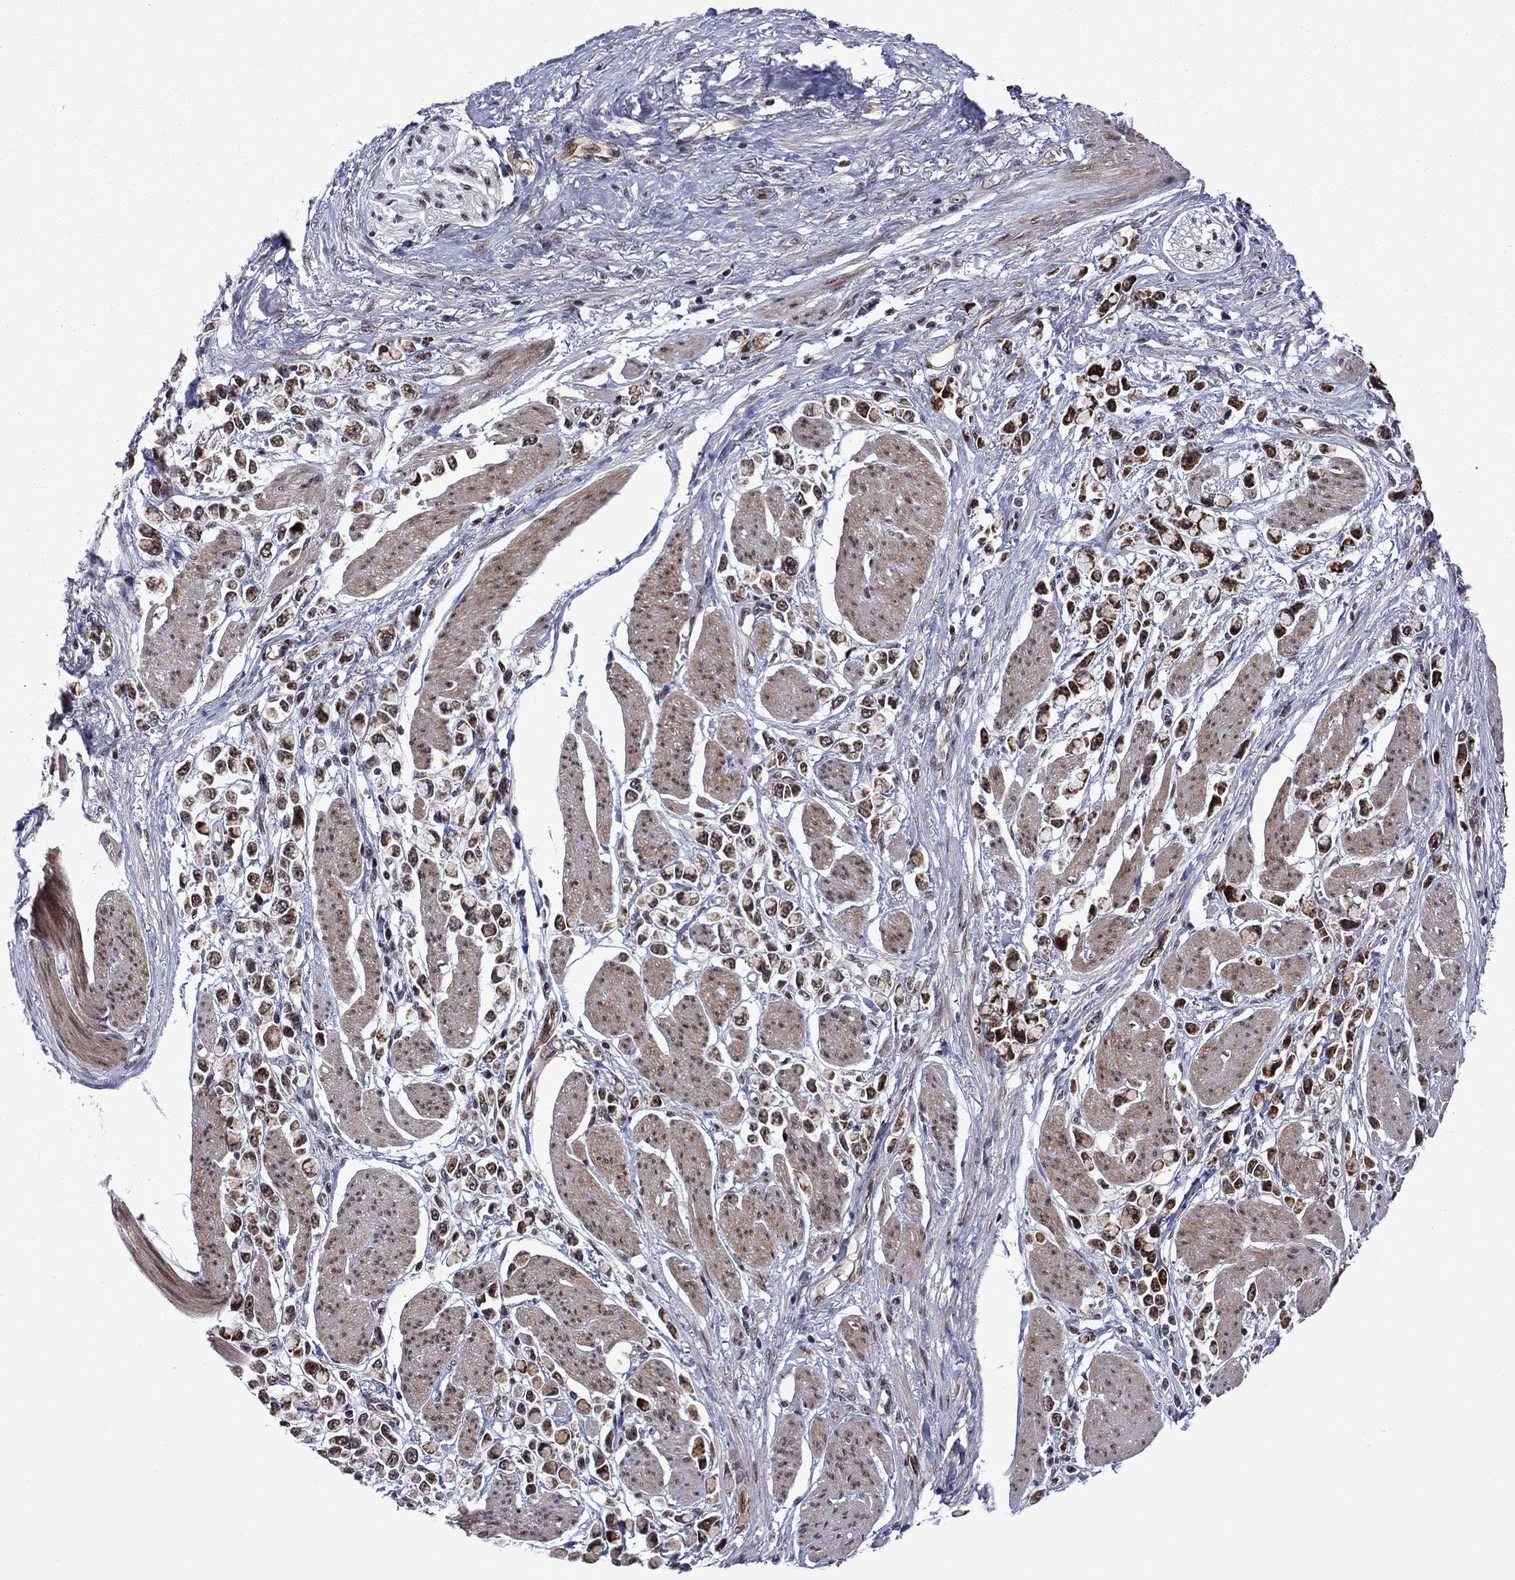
{"staining": {"intensity": "strong", "quantity": ">75%", "location": "nuclear"}, "tissue": "stomach cancer", "cell_type": "Tumor cells", "image_type": "cancer", "snomed": [{"axis": "morphology", "description": "Adenocarcinoma, NOS"}, {"axis": "topography", "description": "Stomach"}], "caption": "This photomicrograph demonstrates immunohistochemistry staining of human stomach adenocarcinoma, with high strong nuclear positivity in approximately >75% of tumor cells.", "gene": "SURF2", "patient": {"sex": "female", "age": 81}}